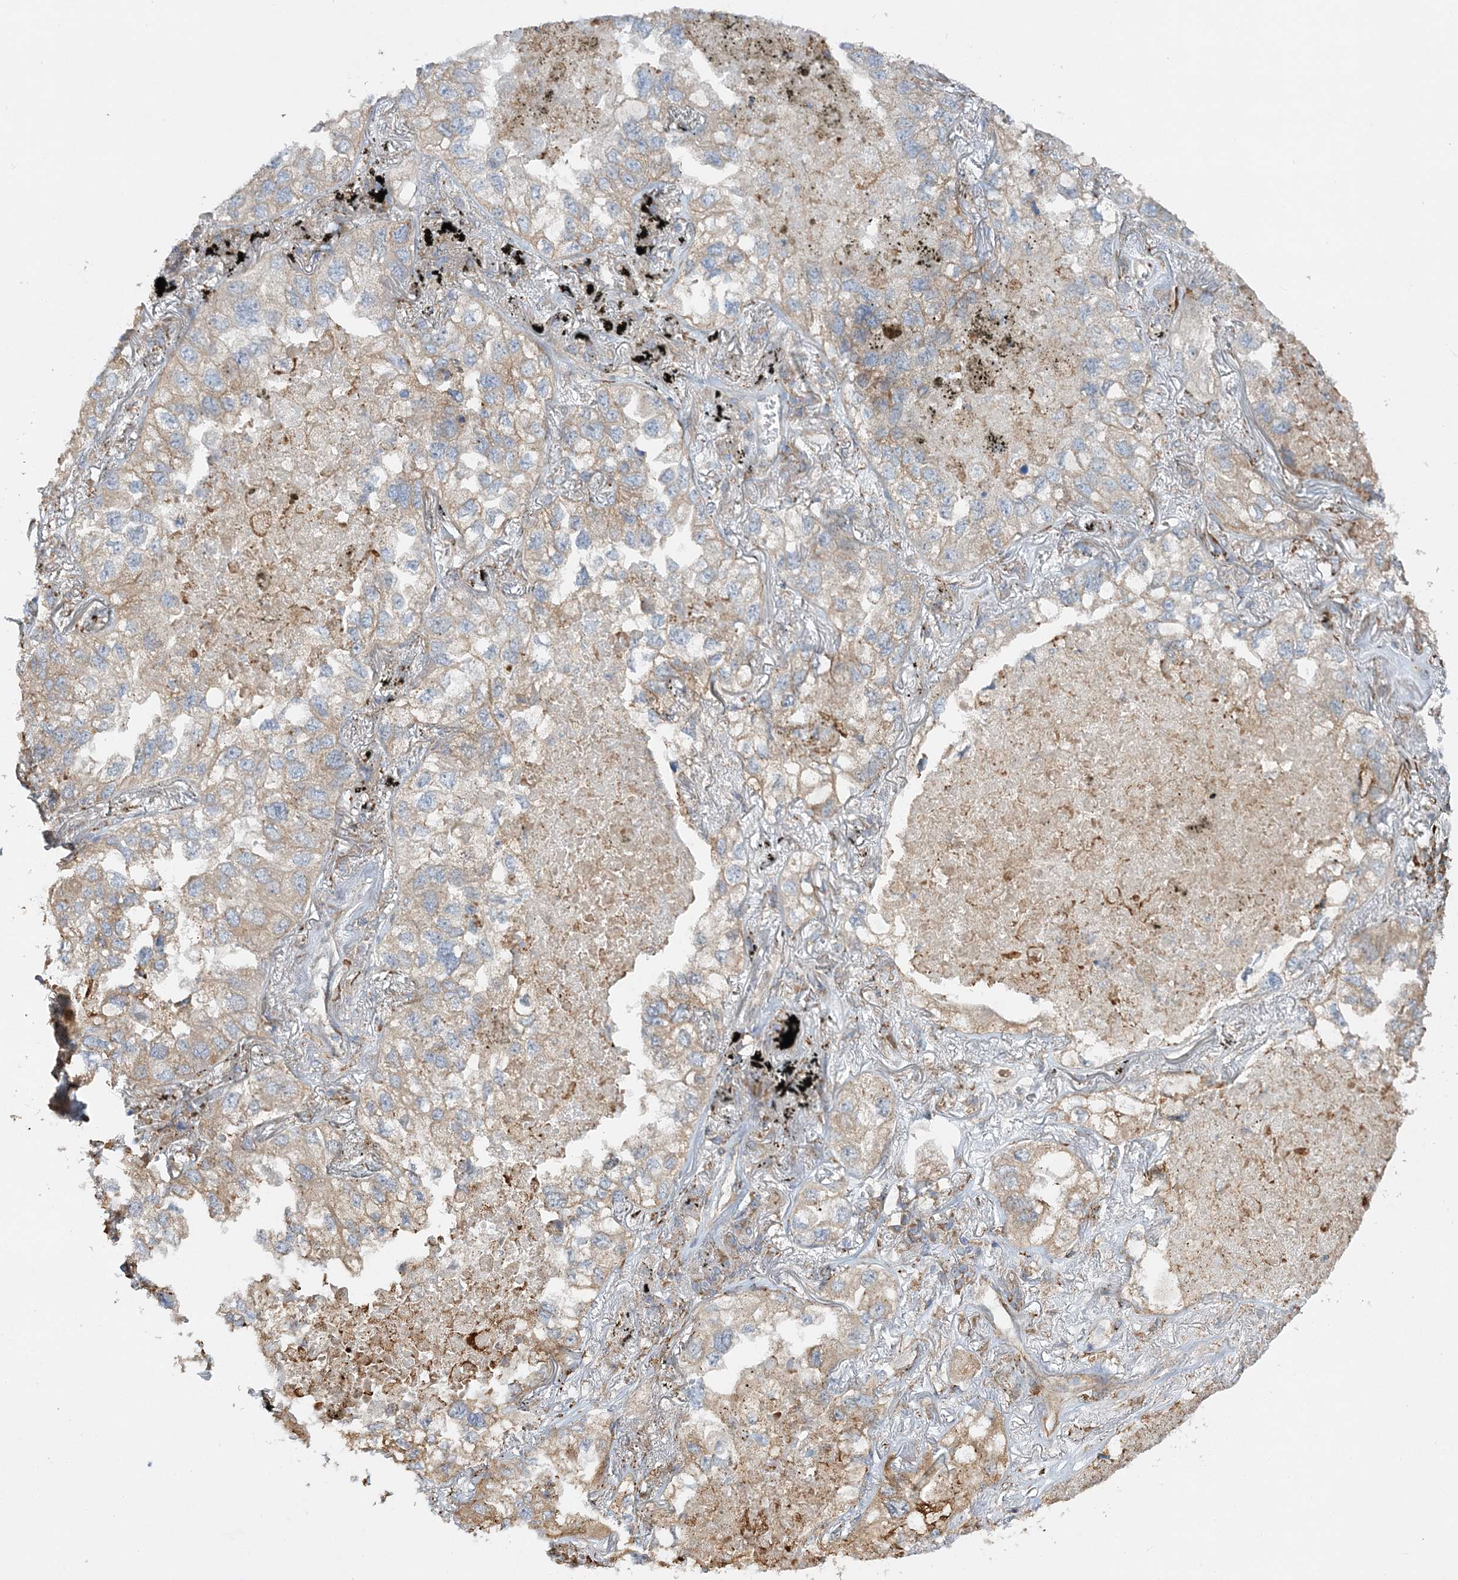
{"staining": {"intensity": "negative", "quantity": "none", "location": "none"}, "tissue": "lung cancer", "cell_type": "Tumor cells", "image_type": "cancer", "snomed": [{"axis": "morphology", "description": "Adenocarcinoma, NOS"}, {"axis": "topography", "description": "Lung"}], "caption": "Lung adenocarcinoma stained for a protein using IHC reveals no positivity tumor cells.", "gene": "ZFYVE16", "patient": {"sex": "male", "age": 65}}